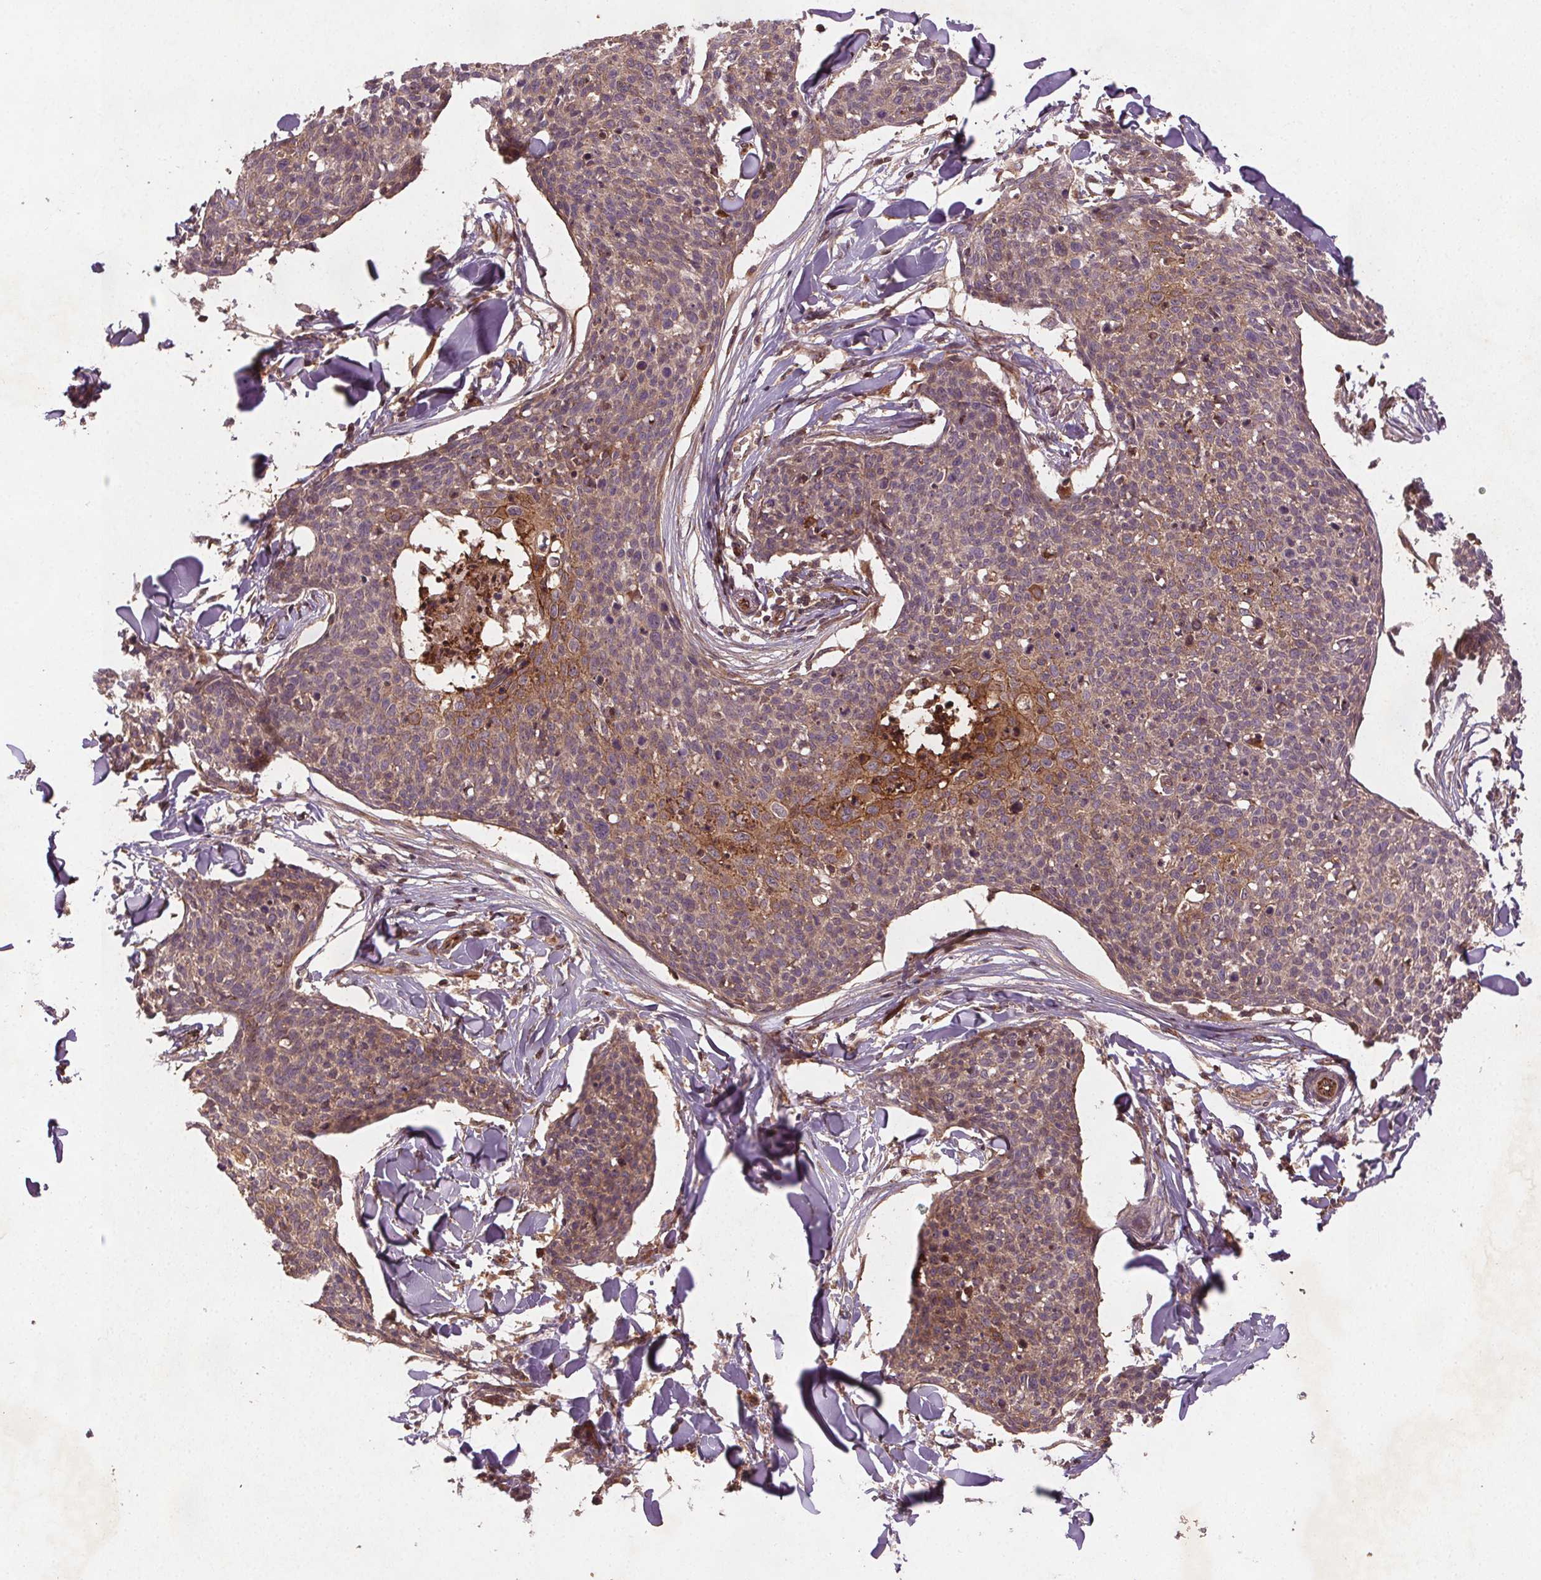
{"staining": {"intensity": "strong", "quantity": "<25%", "location": "cytoplasmic/membranous"}, "tissue": "skin cancer", "cell_type": "Tumor cells", "image_type": "cancer", "snomed": [{"axis": "morphology", "description": "Squamous cell carcinoma, NOS"}, {"axis": "topography", "description": "Skin"}, {"axis": "topography", "description": "Vulva"}], "caption": "A medium amount of strong cytoplasmic/membranous staining is appreciated in about <25% of tumor cells in skin cancer tissue.", "gene": "SEC14L2", "patient": {"sex": "female", "age": 75}}